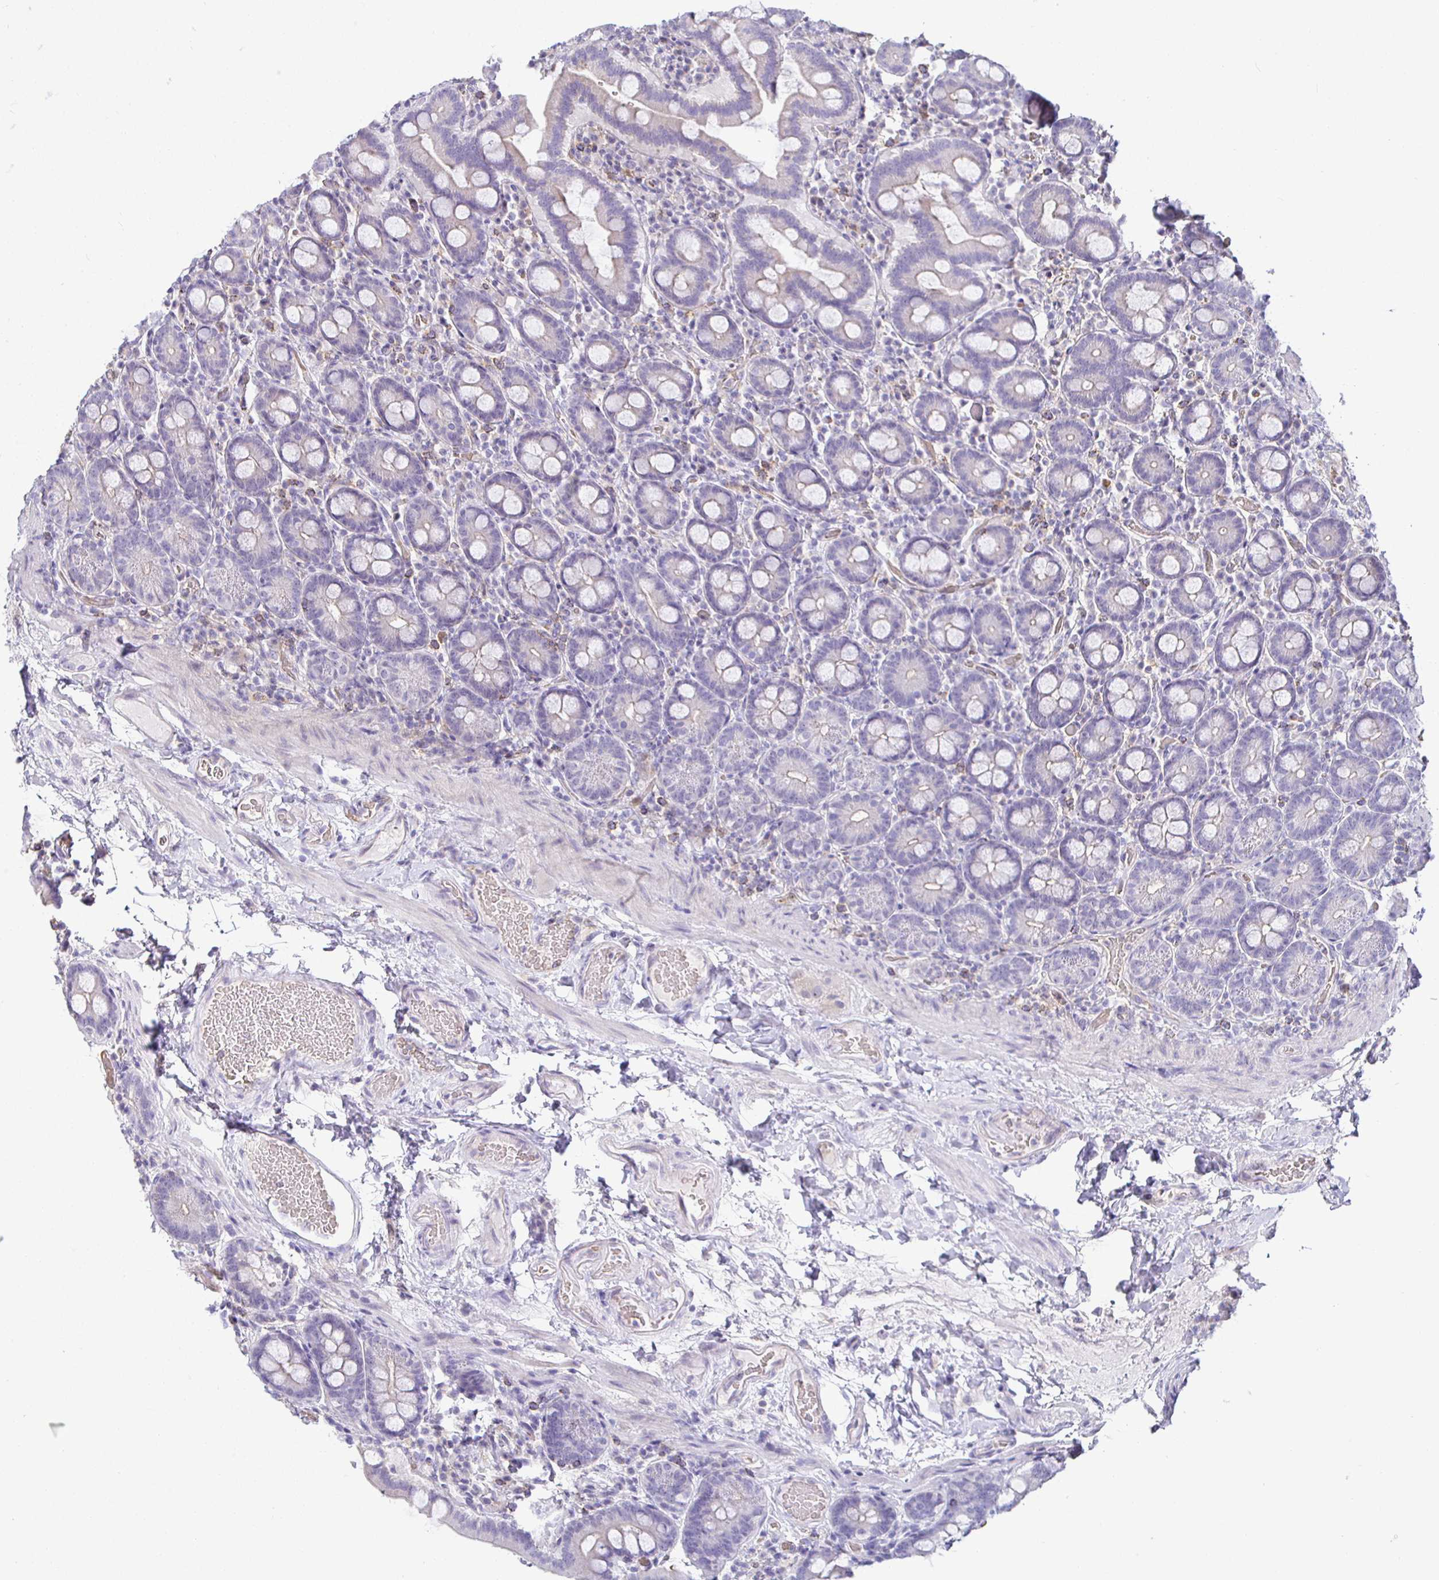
{"staining": {"intensity": "negative", "quantity": "none", "location": "none"}, "tissue": "small intestine", "cell_type": "Glandular cells", "image_type": "normal", "snomed": [{"axis": "morphology", "description": "Normal tissue, NOS"}, {"axis": "topography", "description": "Small intestine"}], "caption": "Immunohistochemistry of benign small intestine exhibits no positivity in glandular cells. (Stains: DAB IHC with hematoxylin counter stain, Microscopy: brightfield microscopy at high magnification).", "gene": "SIRPA", "patient": {"sex": "male", "age": 26}}